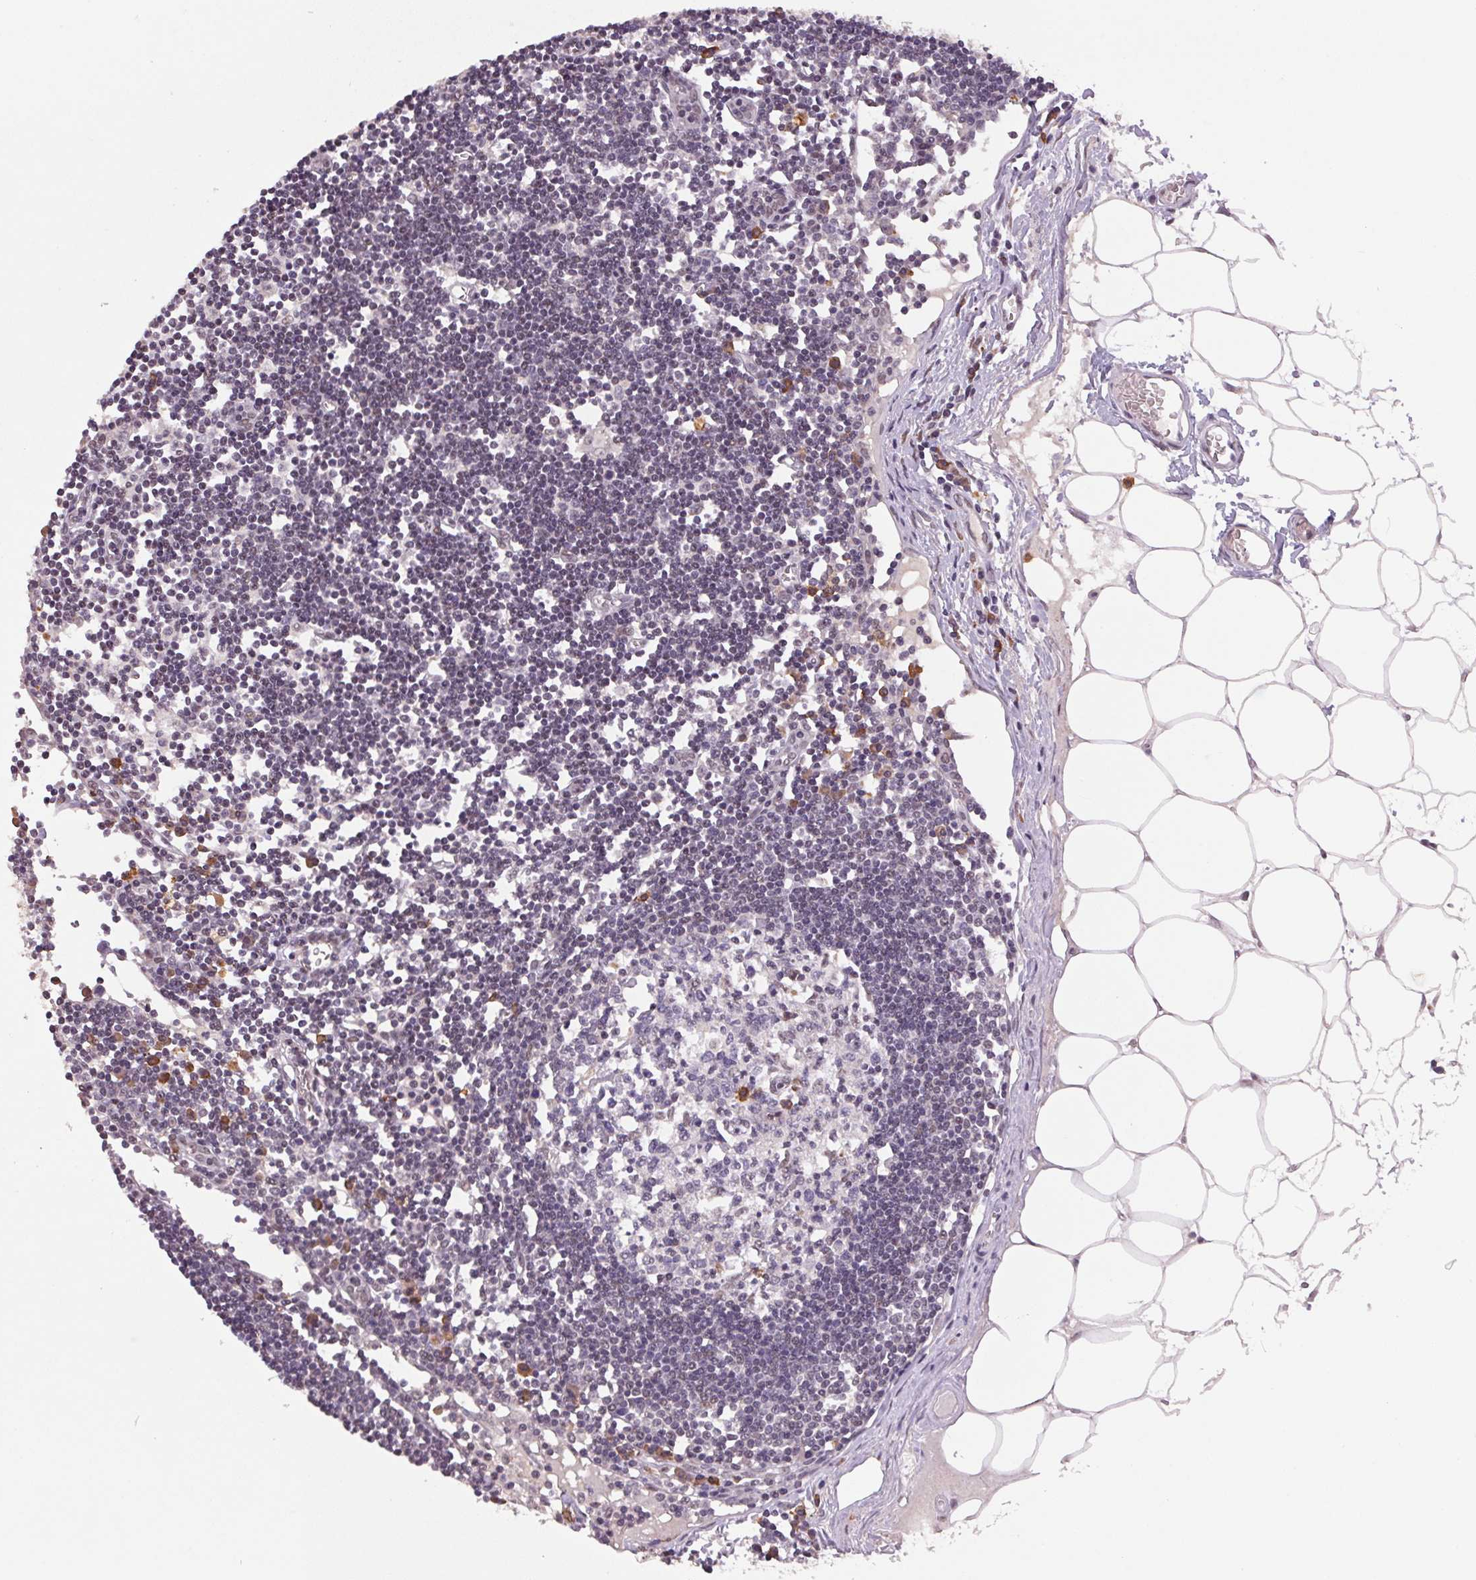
{"staining": {"intensity": "moderate", "quantity": "<25%", "location": "cytoplasmic/membranous,nuclear"}, "tissue": "lymph node", "cell_type": "Germinal center cells", "image_type": "normal", "snomed": [{"axis": "morphology", "description": "Normal tissue, NOS"}, {"axis": "topography", "description": "Lymph node"}], "caption": "This photomicrograph displays normal lymph node stained with IHC to label a protein in brown. The cytoplasmic/membranous,nuclear of germinal center cells show moderate positivity for the protein. Nuclei are counter-stained blue.", "gene": "ZBTB4", "patient": {"sex": "female", "age": 65}}